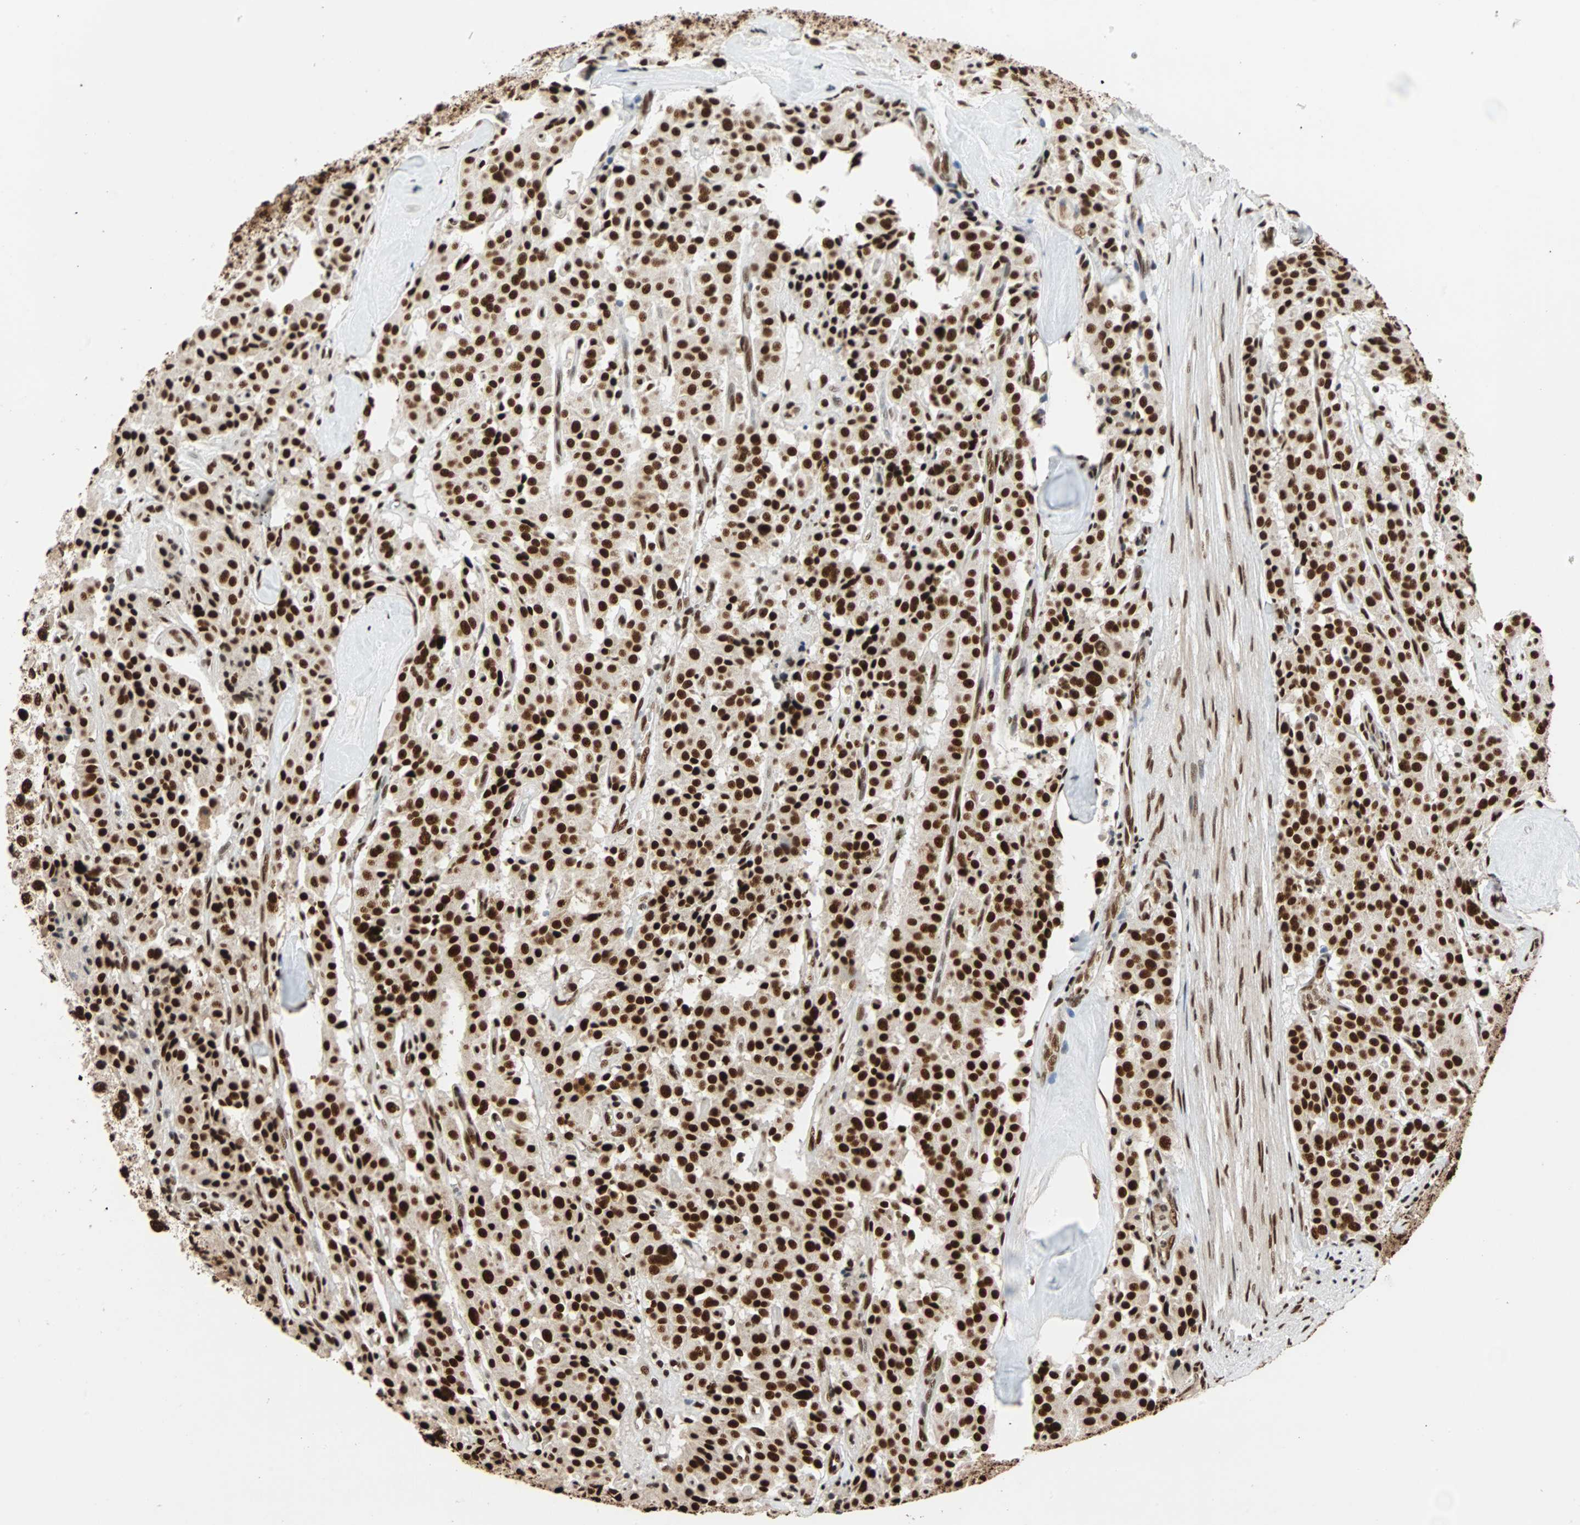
{"staining": {"intensity": "strong", "quantity": ">75%", "location": "nuclear"}, "tissue": "carcinoid", "cell_type": "Tumor cells", "image_type": "cancer", "snomed": [{"axis": "morphology", "description": "Carcinoid, malignant, NOS"}, {"axis": "topography", "description": "Lung"}], "caption": "The image exhibits staining of carcinoid, revealing strong nuclear protein expression (brown color) within tumor cells.", "gene": "ILF2", "patient": {"sex": "male", "age": 30}}